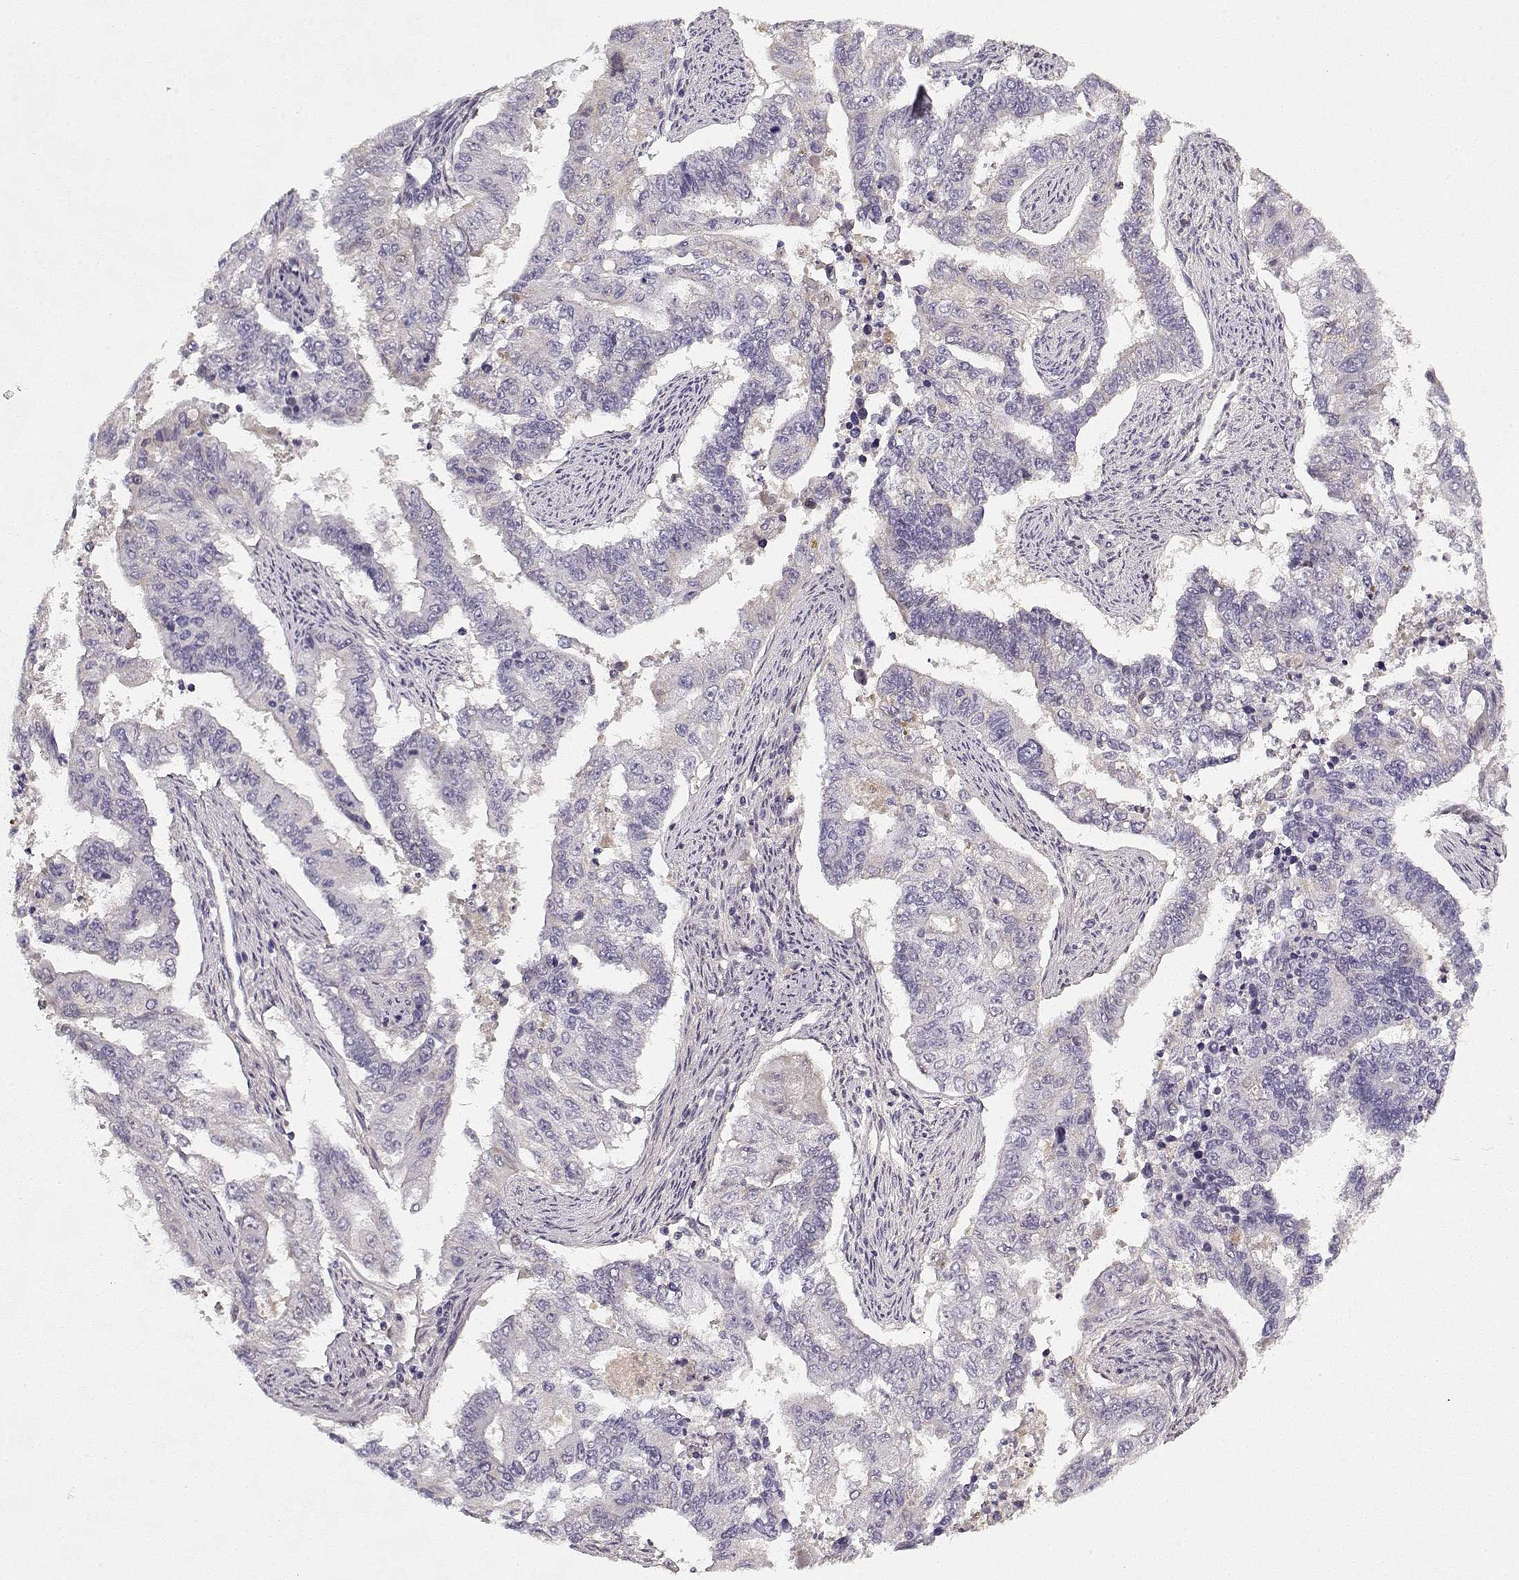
{"staining": {"intensity": "negative", "quantity": "none", "location": "none"}, "tissue": "endometrial cancer", "cell_type": "Tumor cells", "image_type": "cancer", "snomed": [{"axis": "morphology", "description": "Adenocarcinoma, NOS"}, {"axis": "topography", "description": "Uterus"}], "caption": "Tumor cells are negative for protein expression in human endometrial cancer (adenocarcinoma).", "gene": "LUM", "patient": {"sex": "female", "age": 59}}